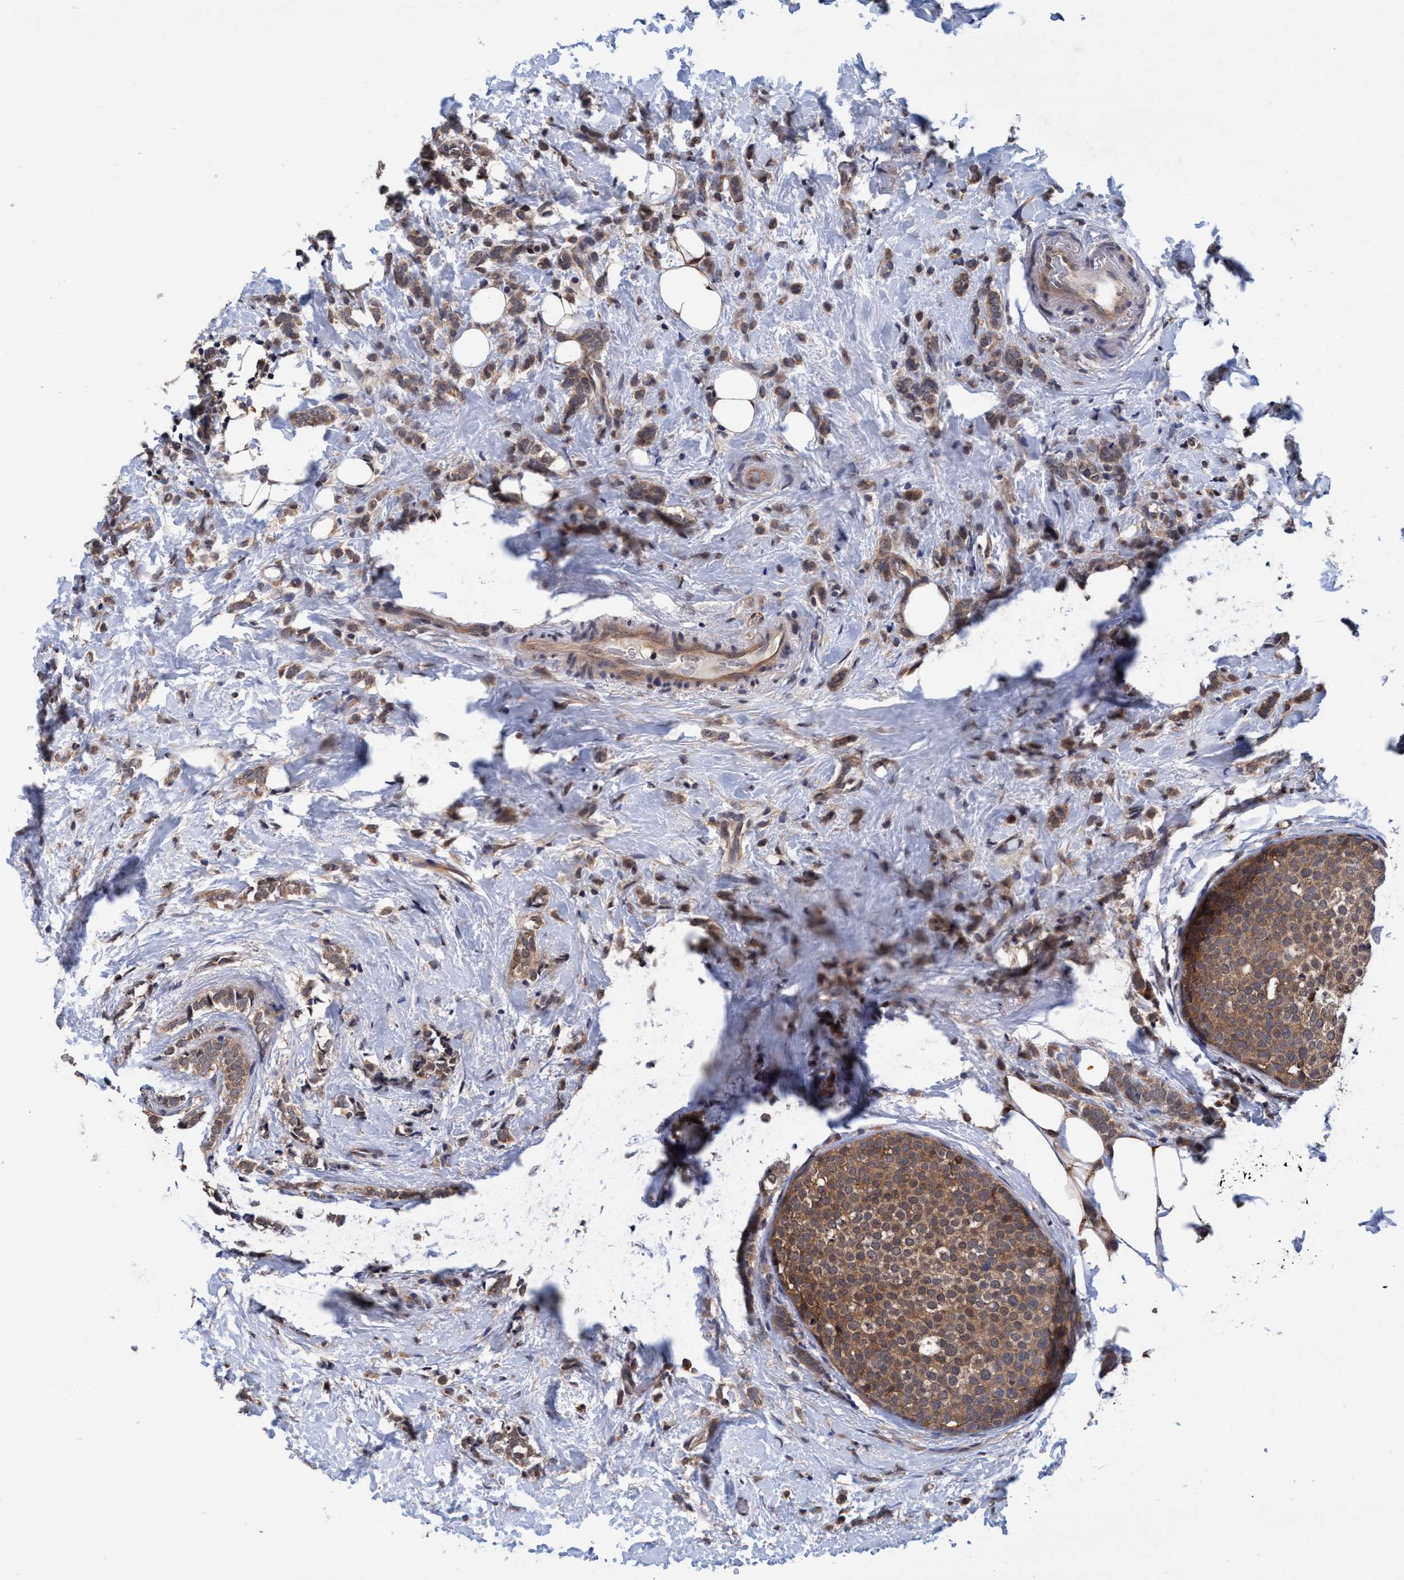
{"staining": {"intensity": "moderate", "quantity": ">75%", "location": "cytoplasmic/membranous"}, "tissue": "breast cancer", "cell_type": "Tumor cells", "image_type": "cancer", "snomed": [{"axis": "morphology", "description": "Lobular carcinoma"}, {"axis": "topography", "description": "Breast"}], "caption": "Brown immunohistochemical staining in lobular carcinoma (breast) exhibits moderate cytoplasmic/membranous expression in approximately >75% of tumor cells. The protein of interest is stained brown, and the nuclei are stained in blue (DAB (3,3'-diaminobenzidine) IHC with brightfield microscopy, high magnification).", "gene": "PSMD12", "patient": {"sex": "female", "age": 50}}